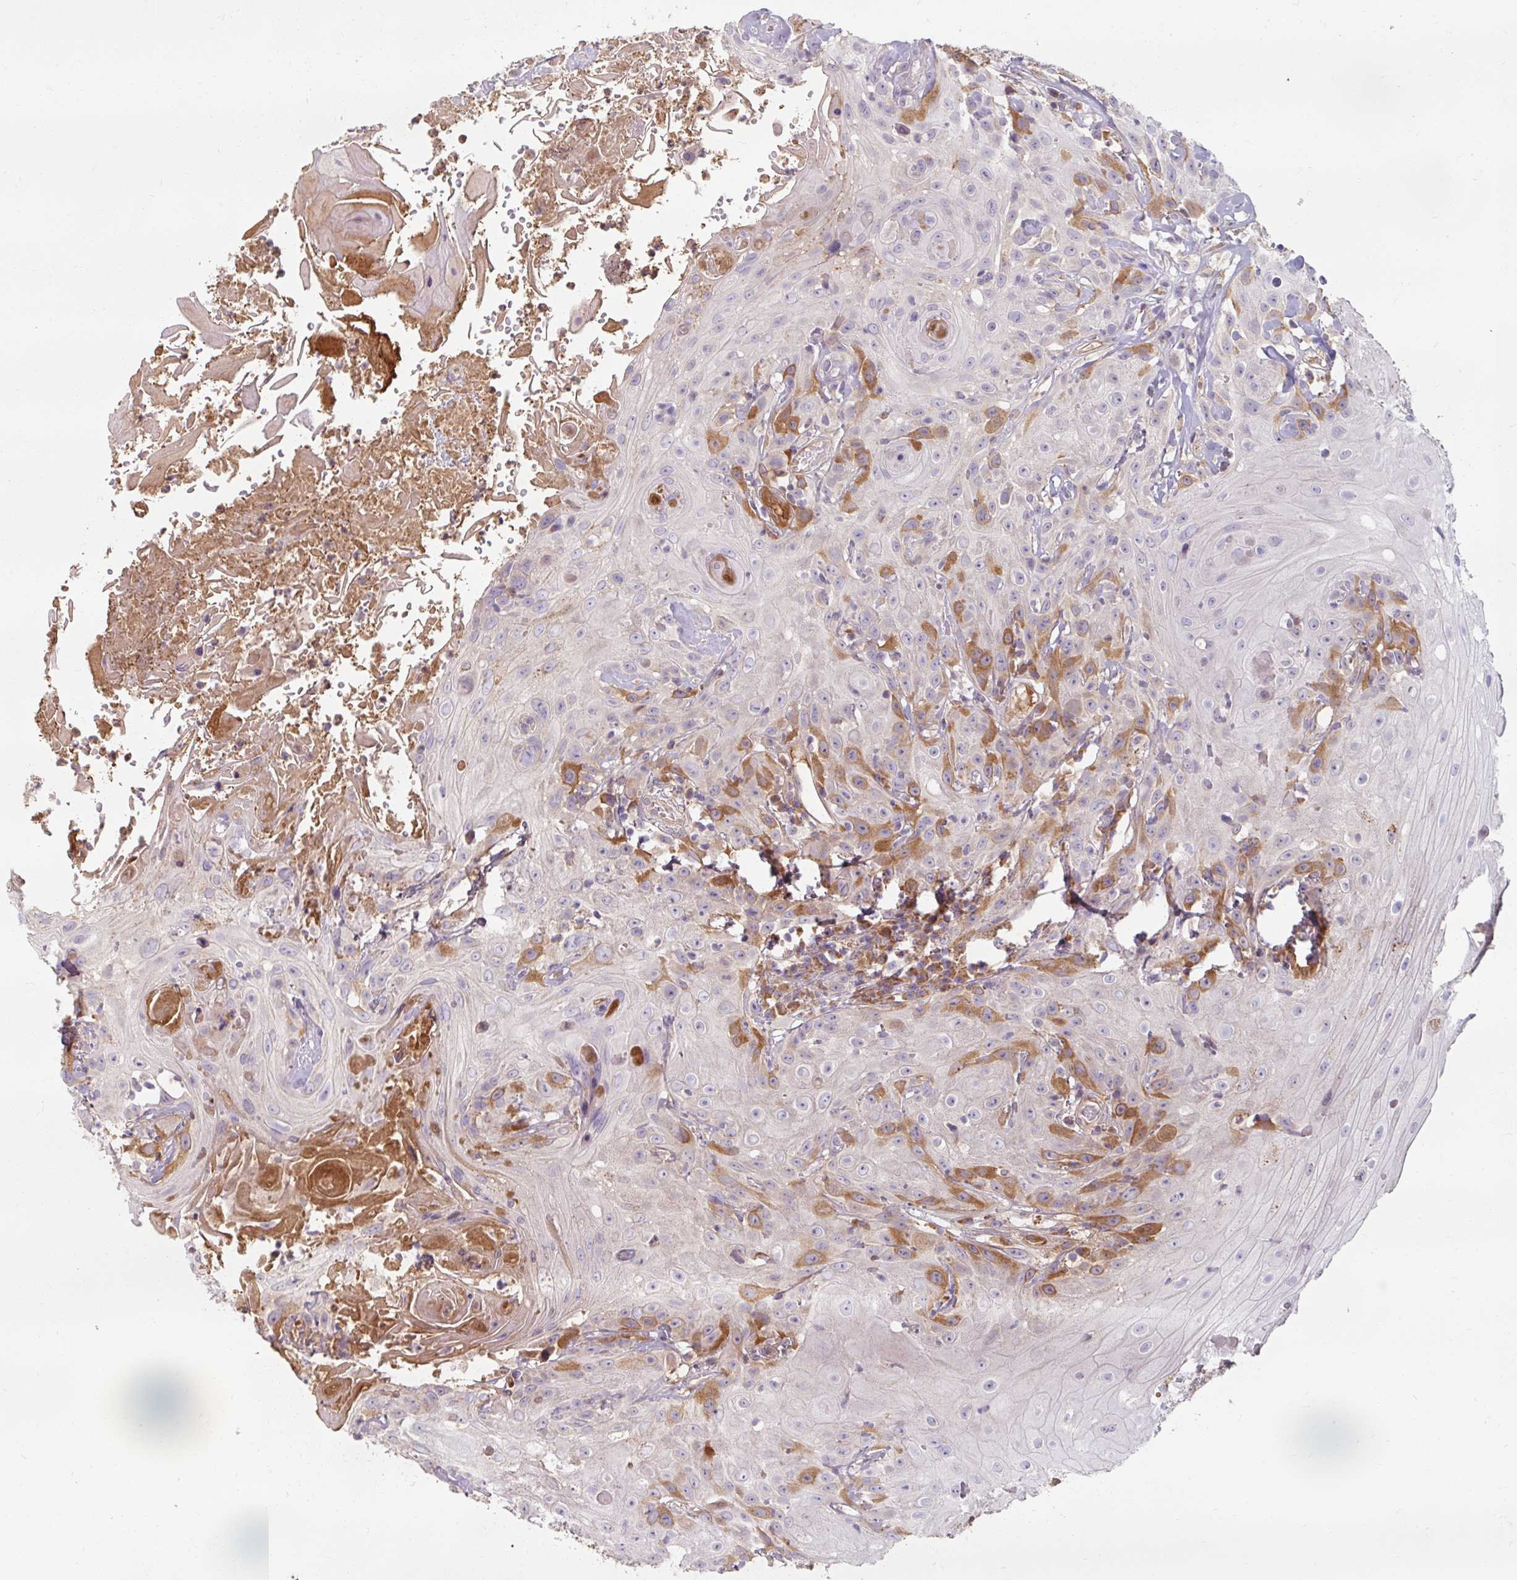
{"staining": {"intensity": "moderate", "quantity": "<25%", "location": "cytoplasmic/membranous"}, "tissue": "head and neck cancer", "cell_type": "Tumor cells", "image_type": "cancer", "snomed": [{"axis": "morphology", "description": "Squamous cell carcinoma, NOS"}, {"axis": "topography", "description": "Skin"}, {"axis": "topography", "description": "Head-Neck"}], "caption": "A photomicrograph showing moderate cytoplasmic/membranous expression in approximately <25% of tumor cells in head and neck cancer, as visualized by brown immunohistochemical staining.", "gene": "TSEN54", "patient": {"sex": "male", "age": 80}}